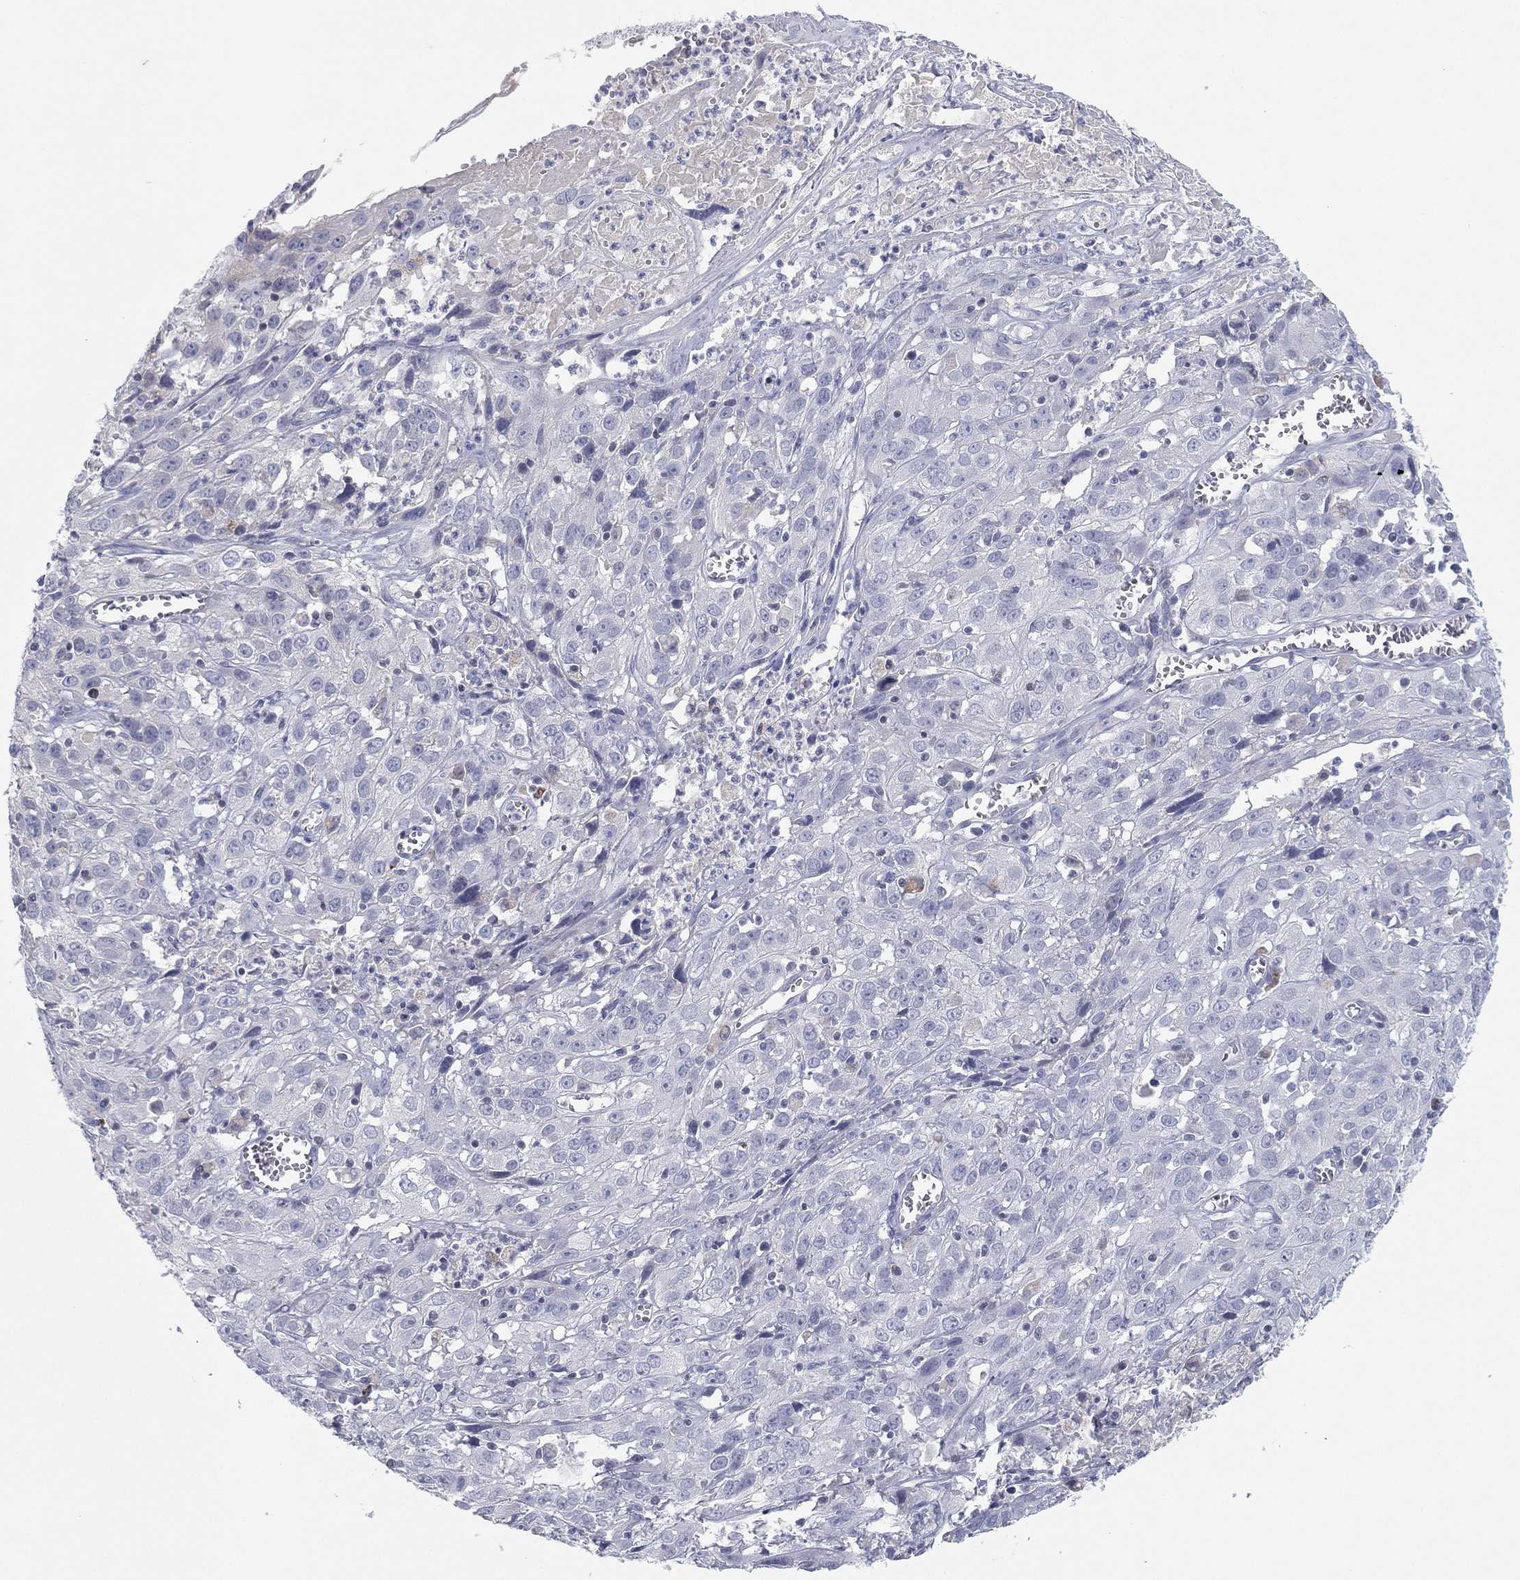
{"staining": {"intensity": "negative", "quantity": "none", "location": "none"}, "tissue": "cervical cancer", "cell_type": "Tumor cells", "image_type": "cancer", "snomed": [{"axis": "morphology", "description": "Squamous cell carcinoma, NOS"}, {"axis": "topography", "description": "Cervix"}], "caption": "Tumor cells are negative for brown protein staining in cervical cancer. (Brightfield microscopy of DAB immunohistochemistry (IHC) at high magnification).", "gene": "CPT1B", "patient": {"sex": "female", "age": 32}}